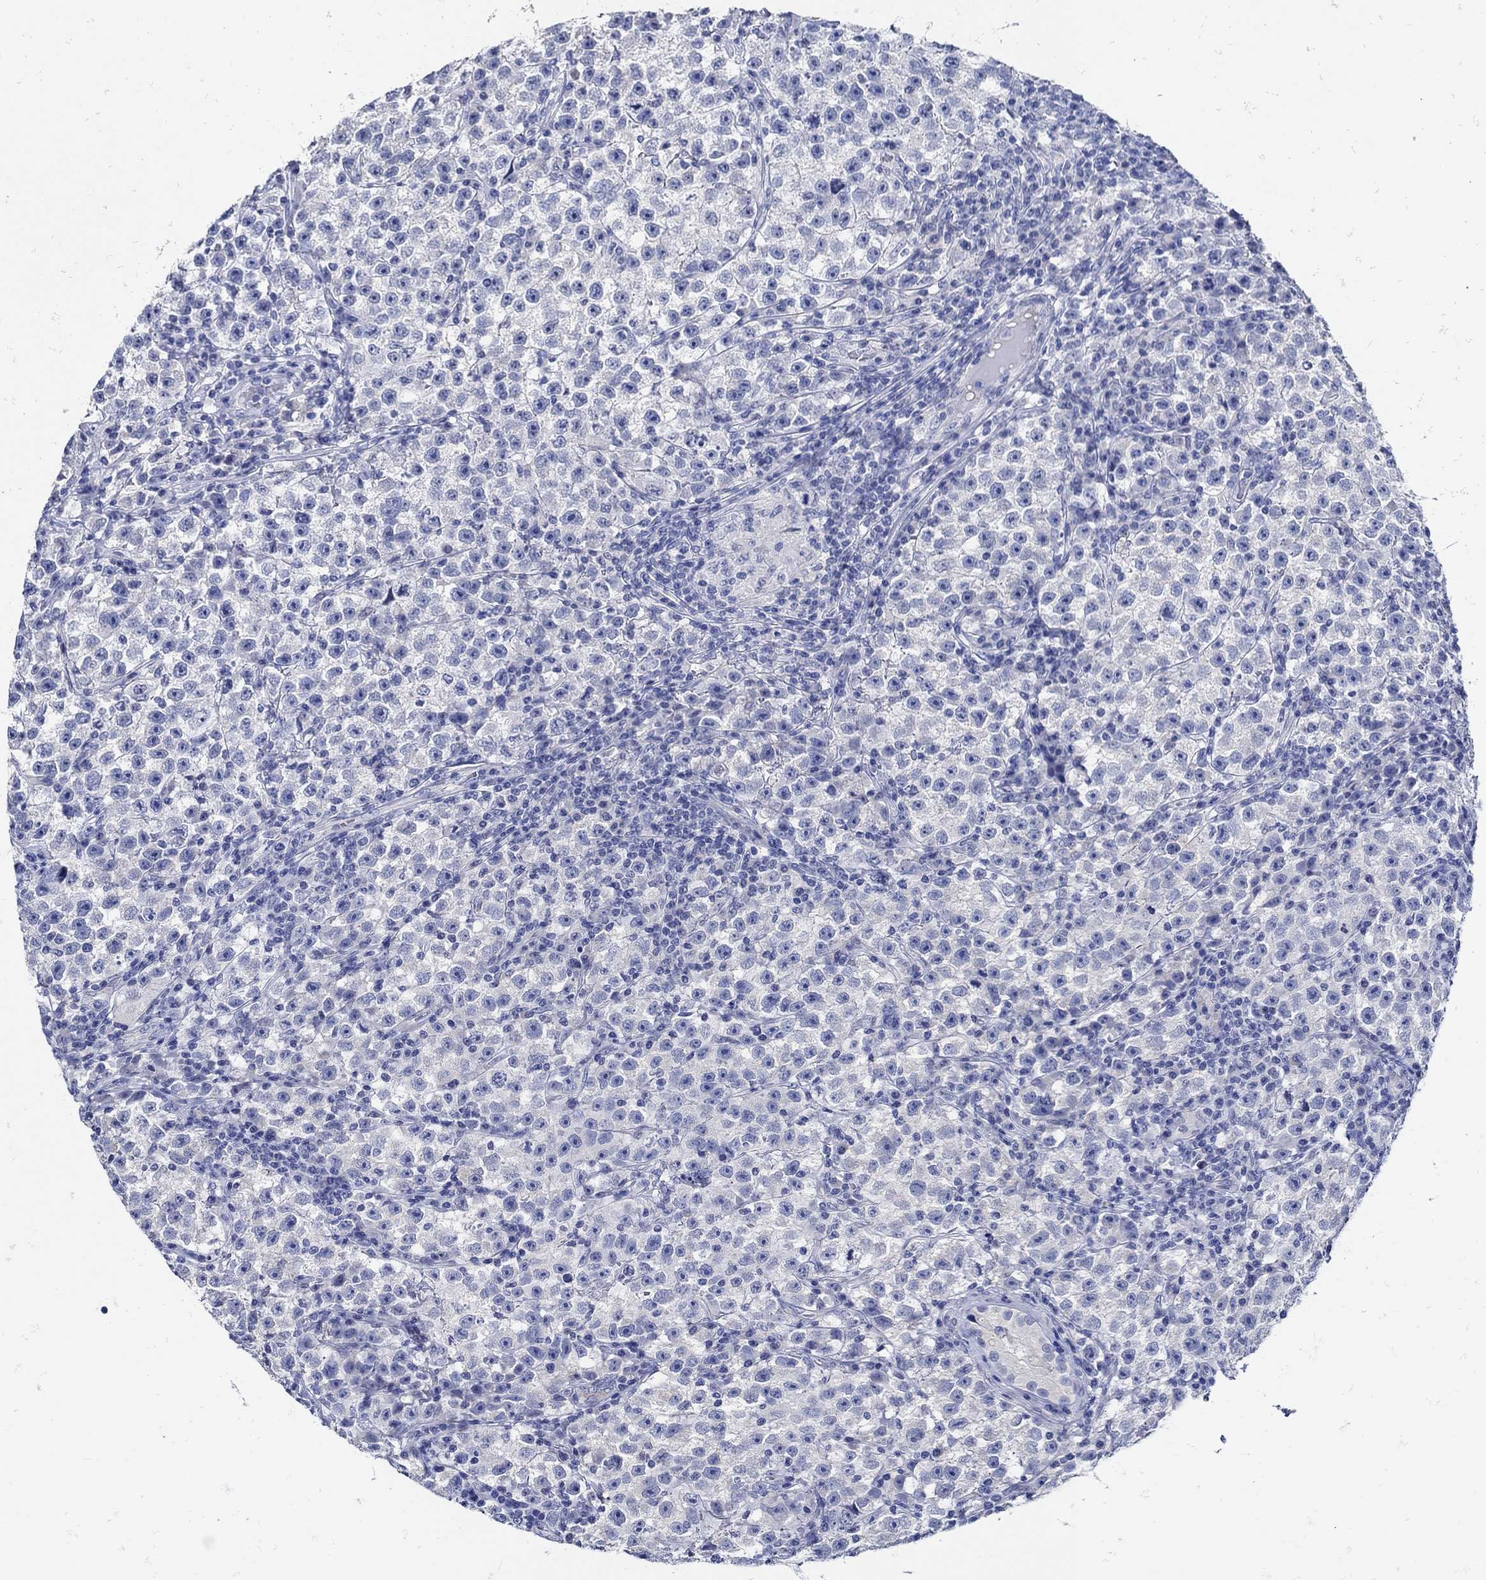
{"staining": {"intensity": "negative", "quantity": "none", "location": "none"}, "tissue": "testis cancer", "cell_type": "Tumor cells", "image_type": "cancer", "snomed": [{"axis": "morphology", "description": "Seminoma, NOS"}, {"axis": "topography", "description": "Testis"}], "caption": "Tumor cells show no significant staining in seminoma (testis). (Stains: DAB (3,3'-diaminobenzidine) IHC with hematoxylin counter stain, Microscopy: brightfield microscopy at high magnification).", "gene": "NOS1", "patient": {"sex": "male", "age": 22}}